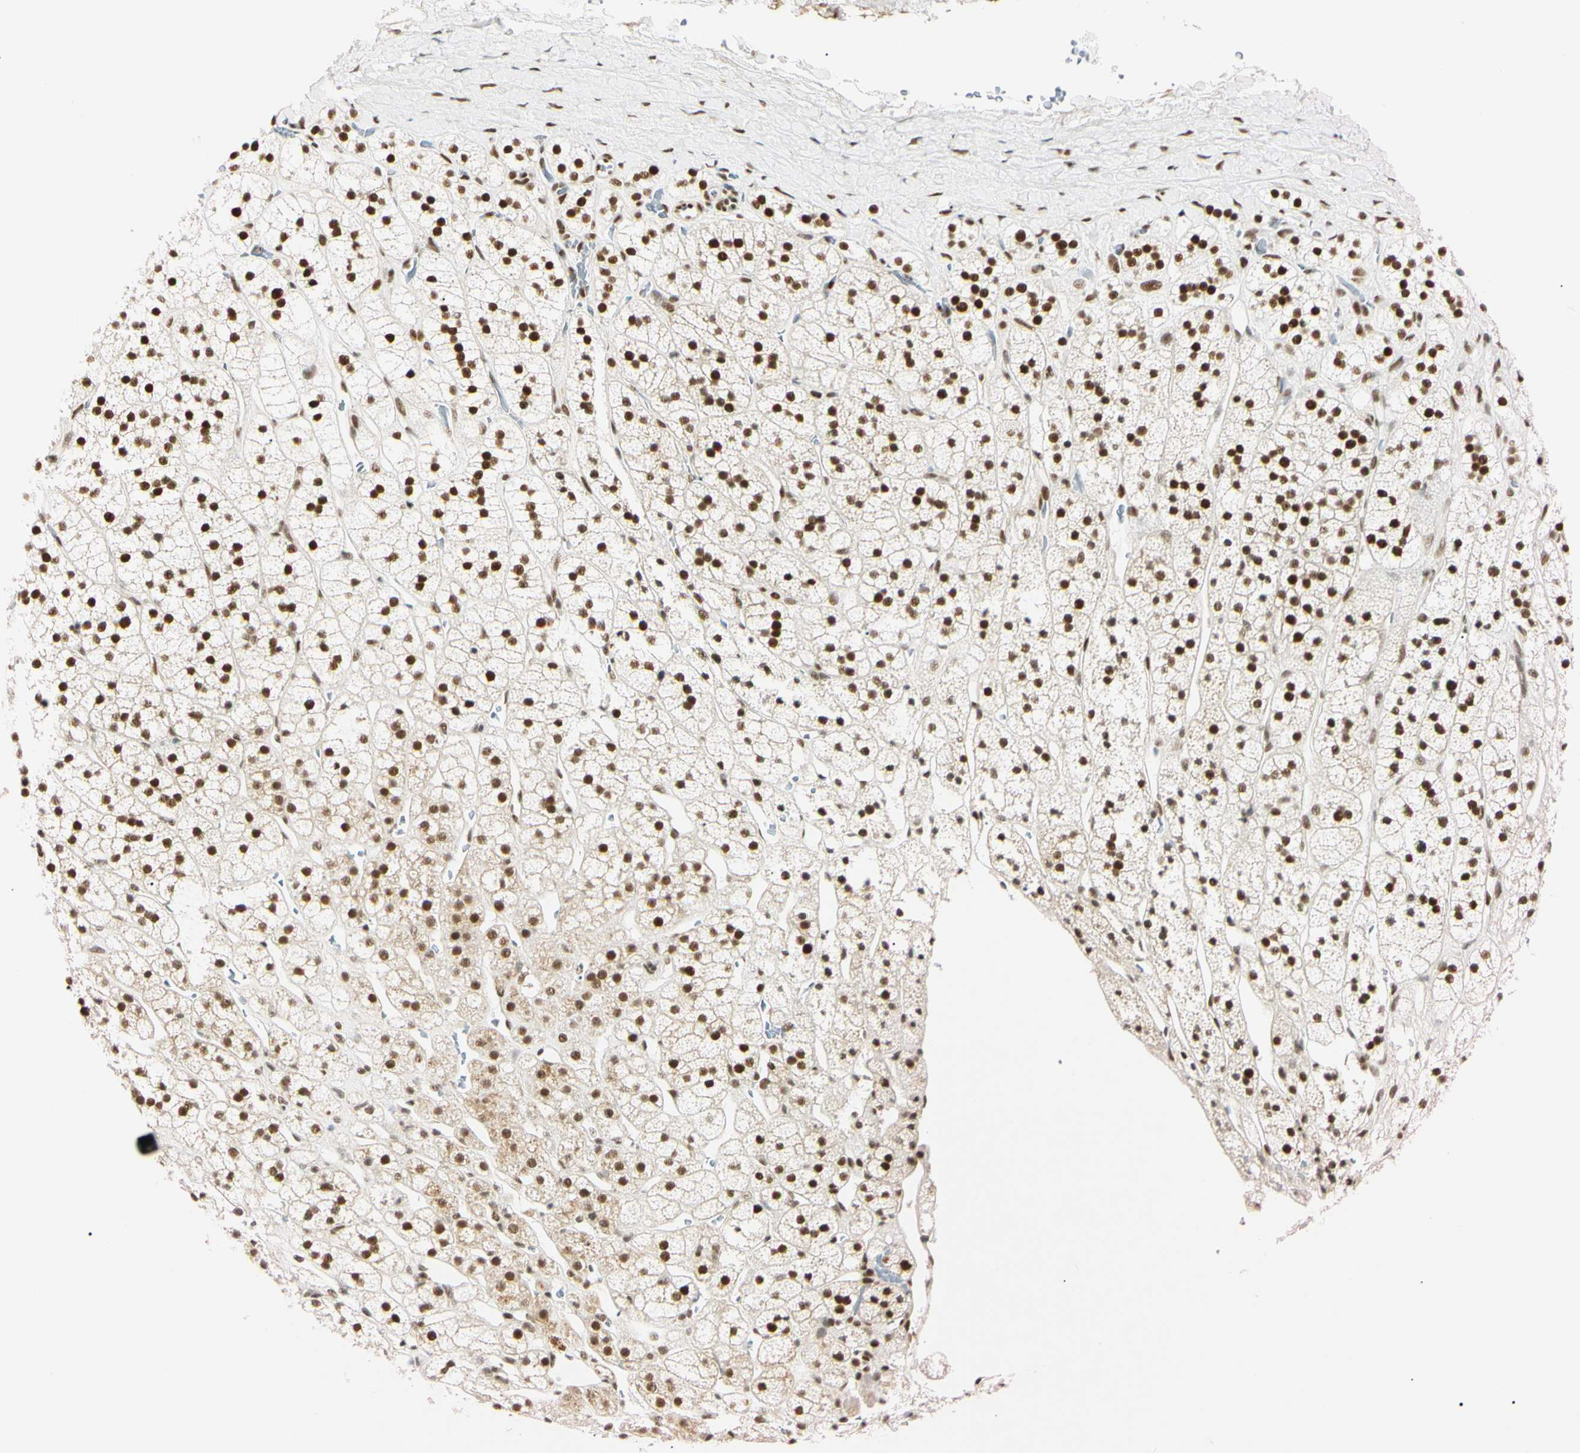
{"staining": {"intensity": "strong", "quantity": ">75%", "location": "nuclear"}, "tissue": "adrenal gland", "cell_type": "Glandular cells", "image_type": "normal", "snomed": [{"axis": "morphology", "description": "Normal tissue, NOS"}, {"axis": "topography", "description": "Adrenal gland"}], "caption": "Immunohistochemical staining of unremarkable human adrenal gland demonstrates high levels of strong nuclear expression in approximately >75% of glandular cells.", "gene": "ZNF134", "patient": {"sex": "male", "age": 56}}